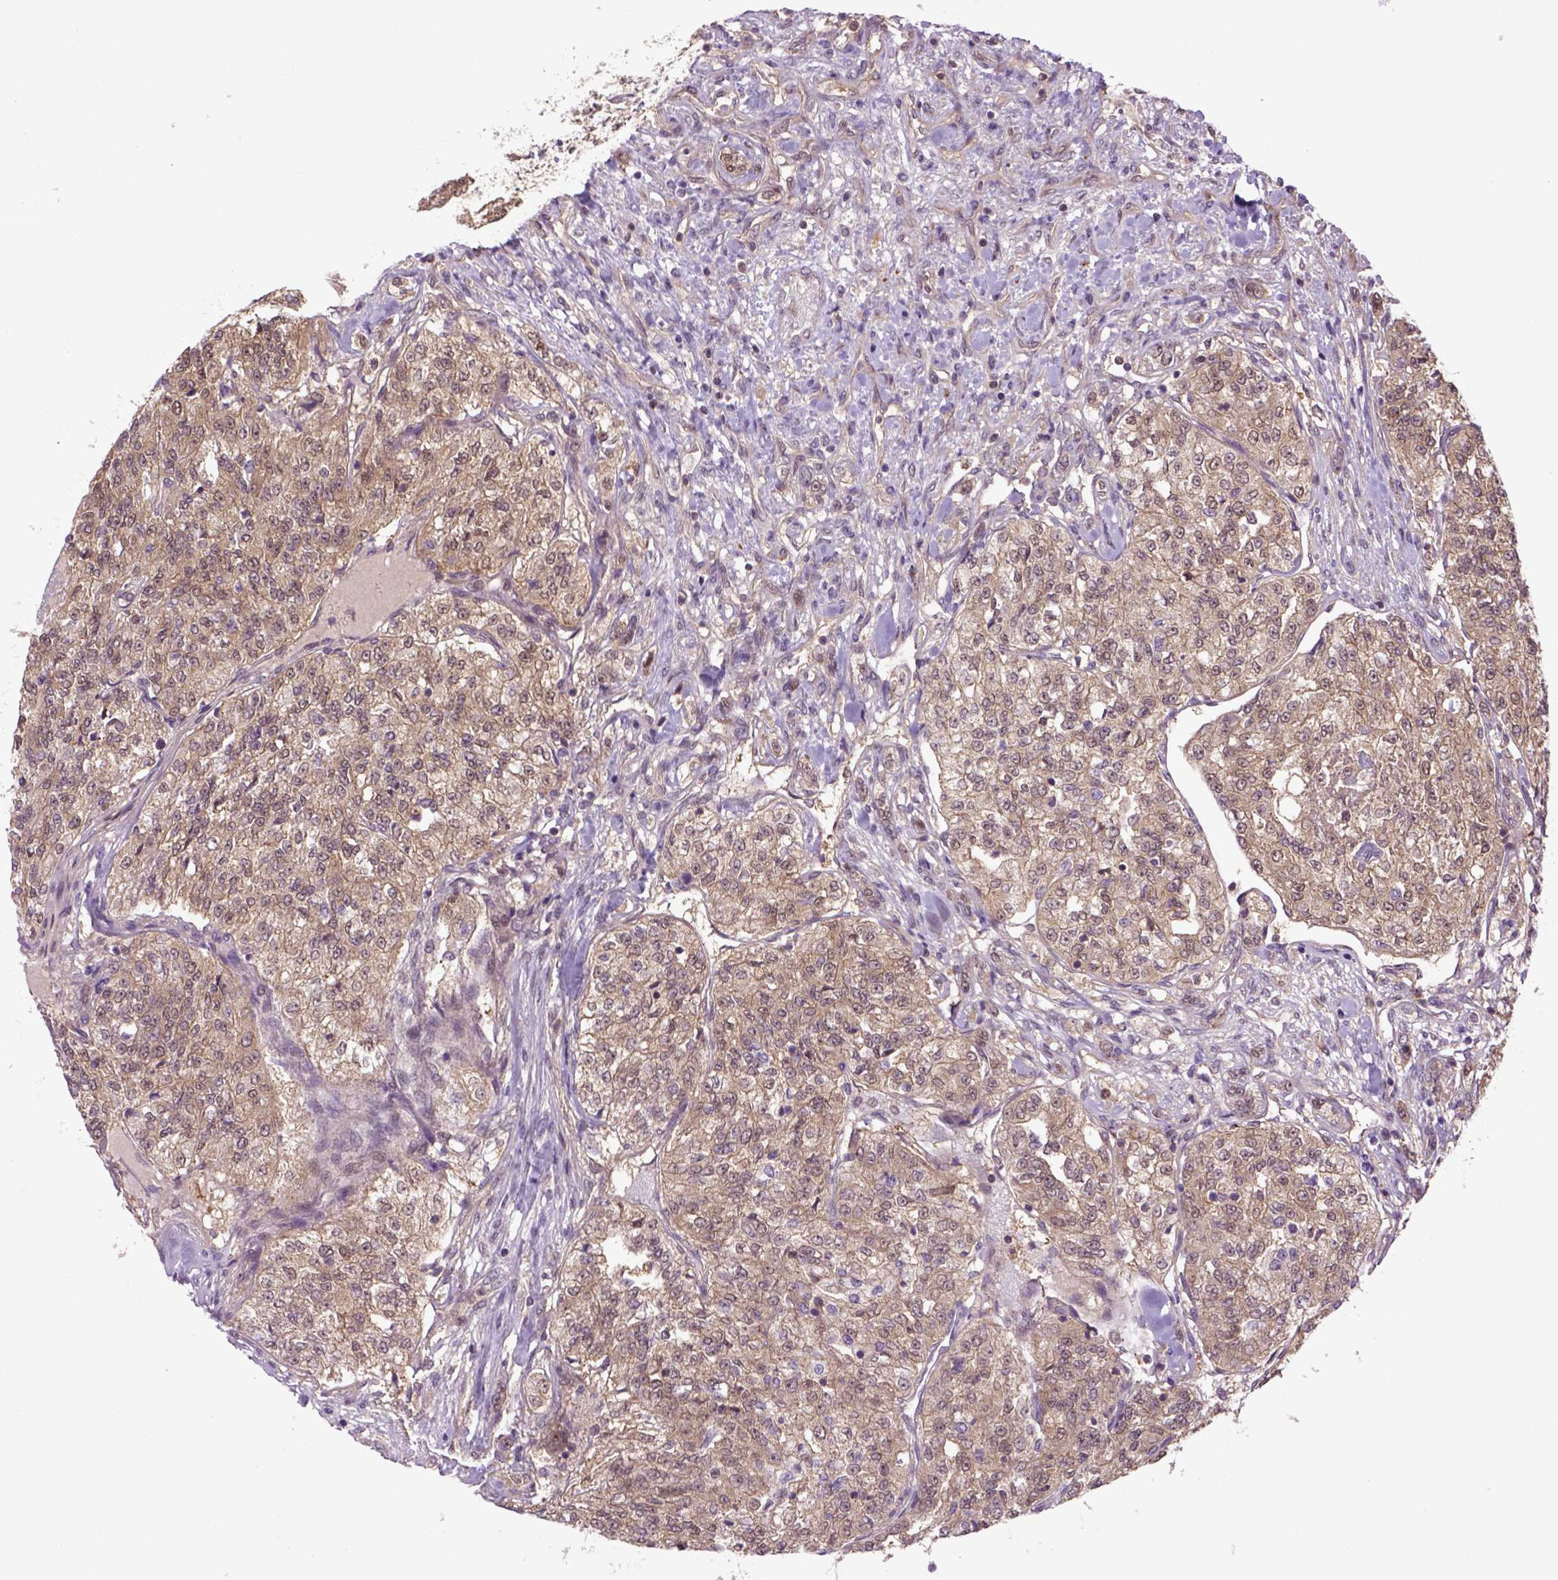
{"staining": {"intensity": "moderate", "quantity": ">75%", "location": "cytoplasmic/membranous"}, "tissue": "renal cancer", "cell_type": "Tumor cells", "image_type": "cancer", "snomed": [{"axis": "morphology", "description": "Adenocarcinoma, NOS"}, {"axis": "topography", "description": "Kidney"}], "caption": "Renal cancer (adenocarcinoma) stained with a brown dye displays moderate cytoplasmic/membranous positive positivity in about >75% of tumor cells.", "gene": "HSPBP1", "patient": {"sex": "female", "age": 63}}